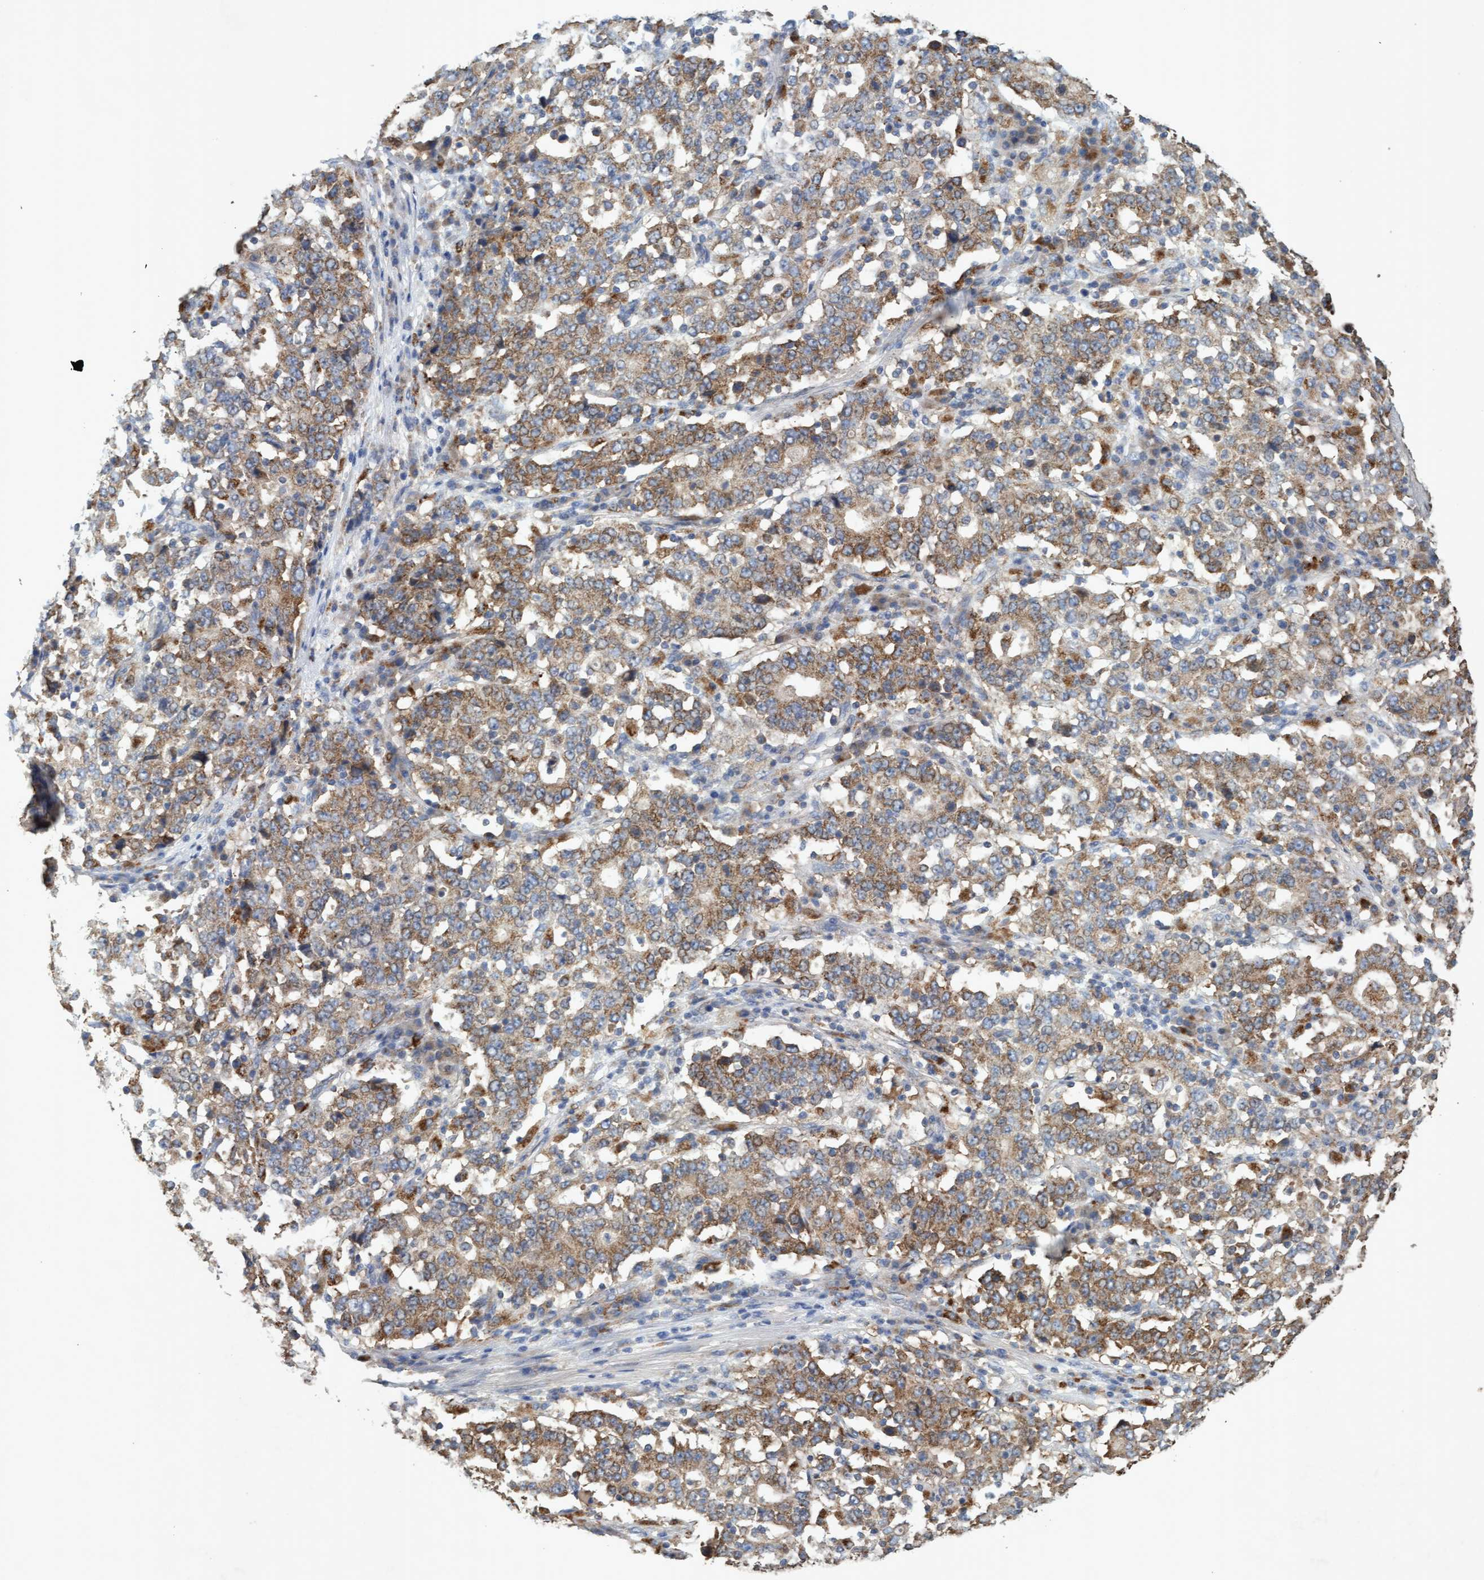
{"staining": {"intensity": "moderate", "quantity": ">75%", "location": "cytoplasmic/membranous"}, "tissue": "stomach cancer", "cell_type": "Tumor cells", "image_type": "cancer", "snomed": [{"axis": "morphology", "description": "Adenocarcinoma, NOS"}, {"axis": "topography", "description": "Stomach"}], "caption": "Tumor cells demonstrate medium levels of moderate cytoplasmic/membranous staining in about >75% of cells in stomach adenocarcinoma.", "gene": "ATPAF2", "patient": {"sex": "male", "age": 59}}